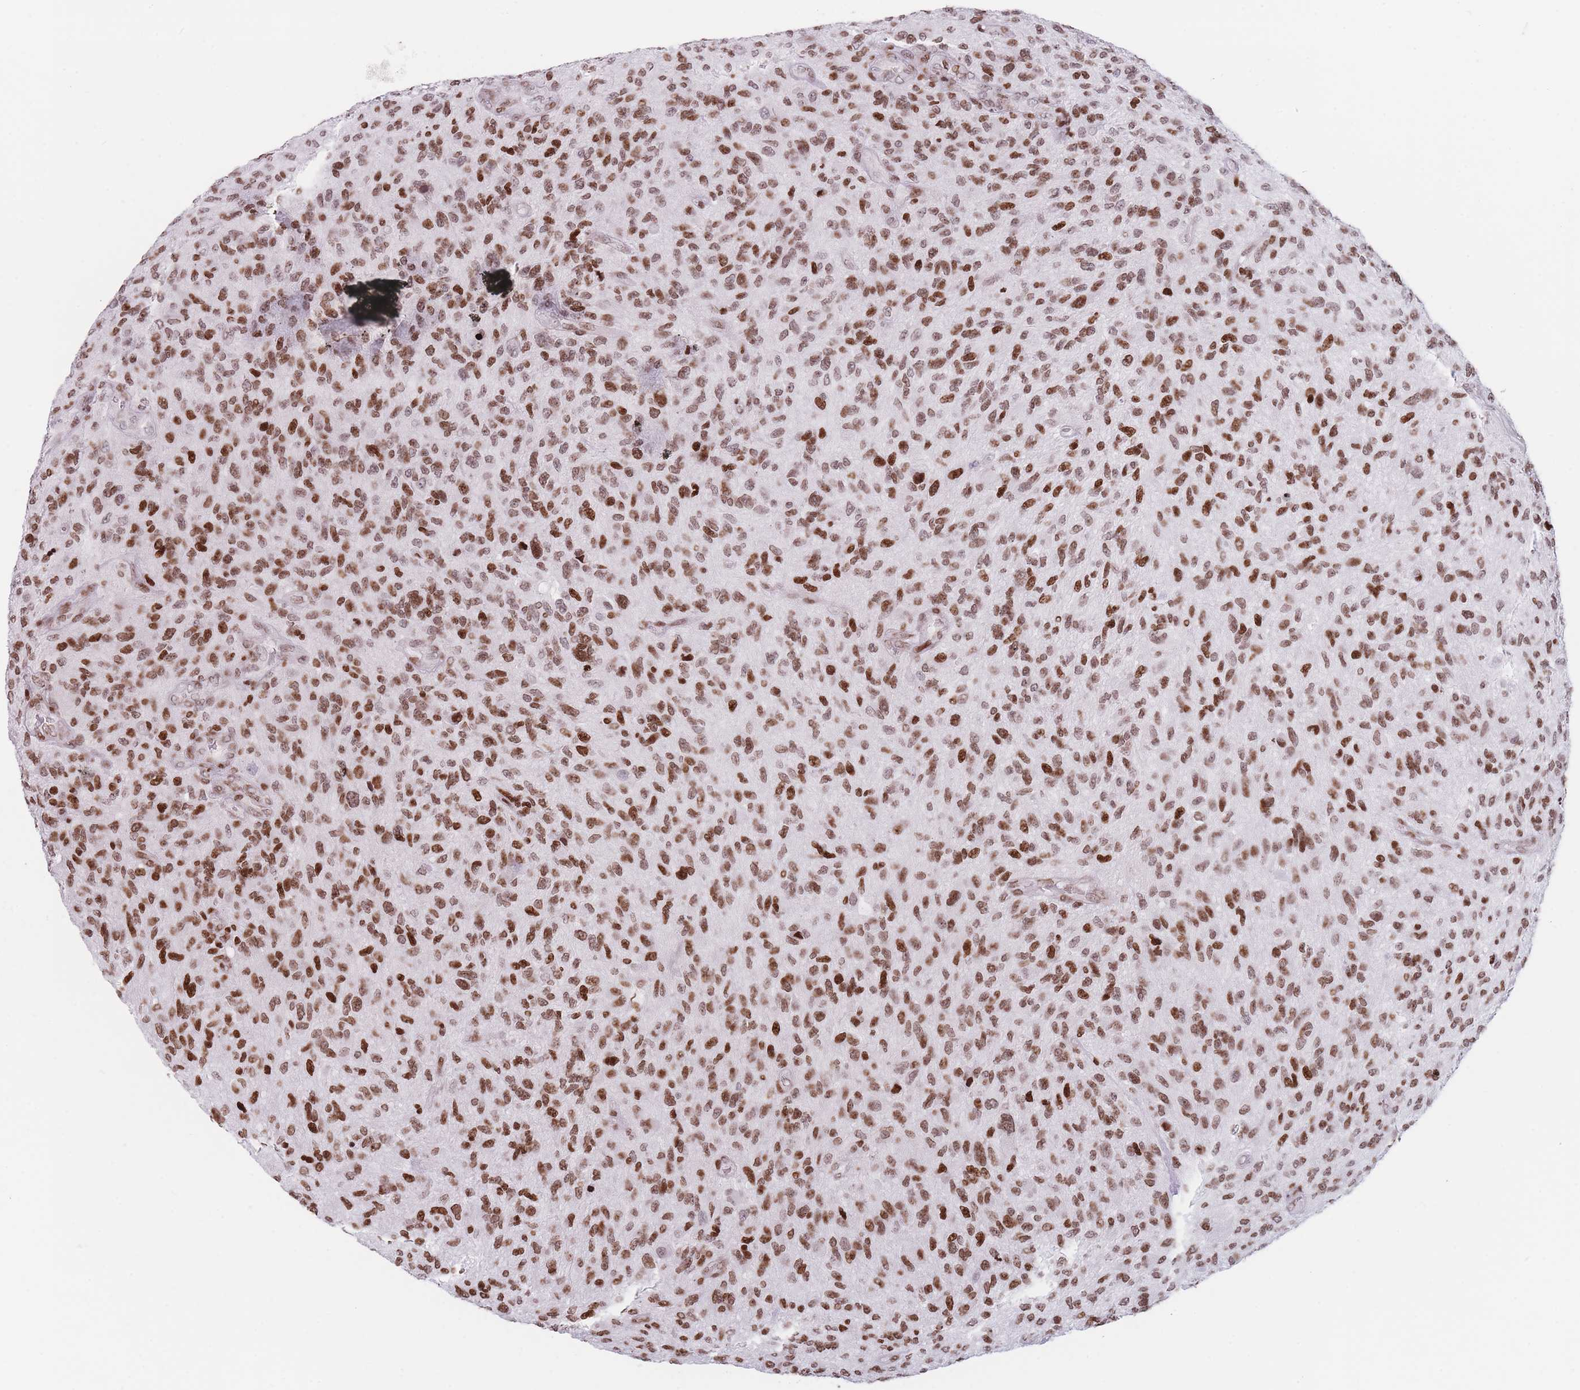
{"staining": {"intensity": "moderate", "quantity": ">75%", "location": "nuclear"}, "tissue": "glioma", "cell_type": "Tumor cells", "image_type": "cancer", "snomed": [{"axis": "morphology", "description": "Glioma, malignant, High grade"}, {"axis": "topography", "description": "Brain"}], "caption": "Malignant high-grade glioma stained with DAB (3,3'-diaminobenzidine) IHC displays medium levels of moderate nuclear expression in approximately >75% of tumor cells.", "gene": "AK9", "patient": {"sex": "male", "age": 47}}